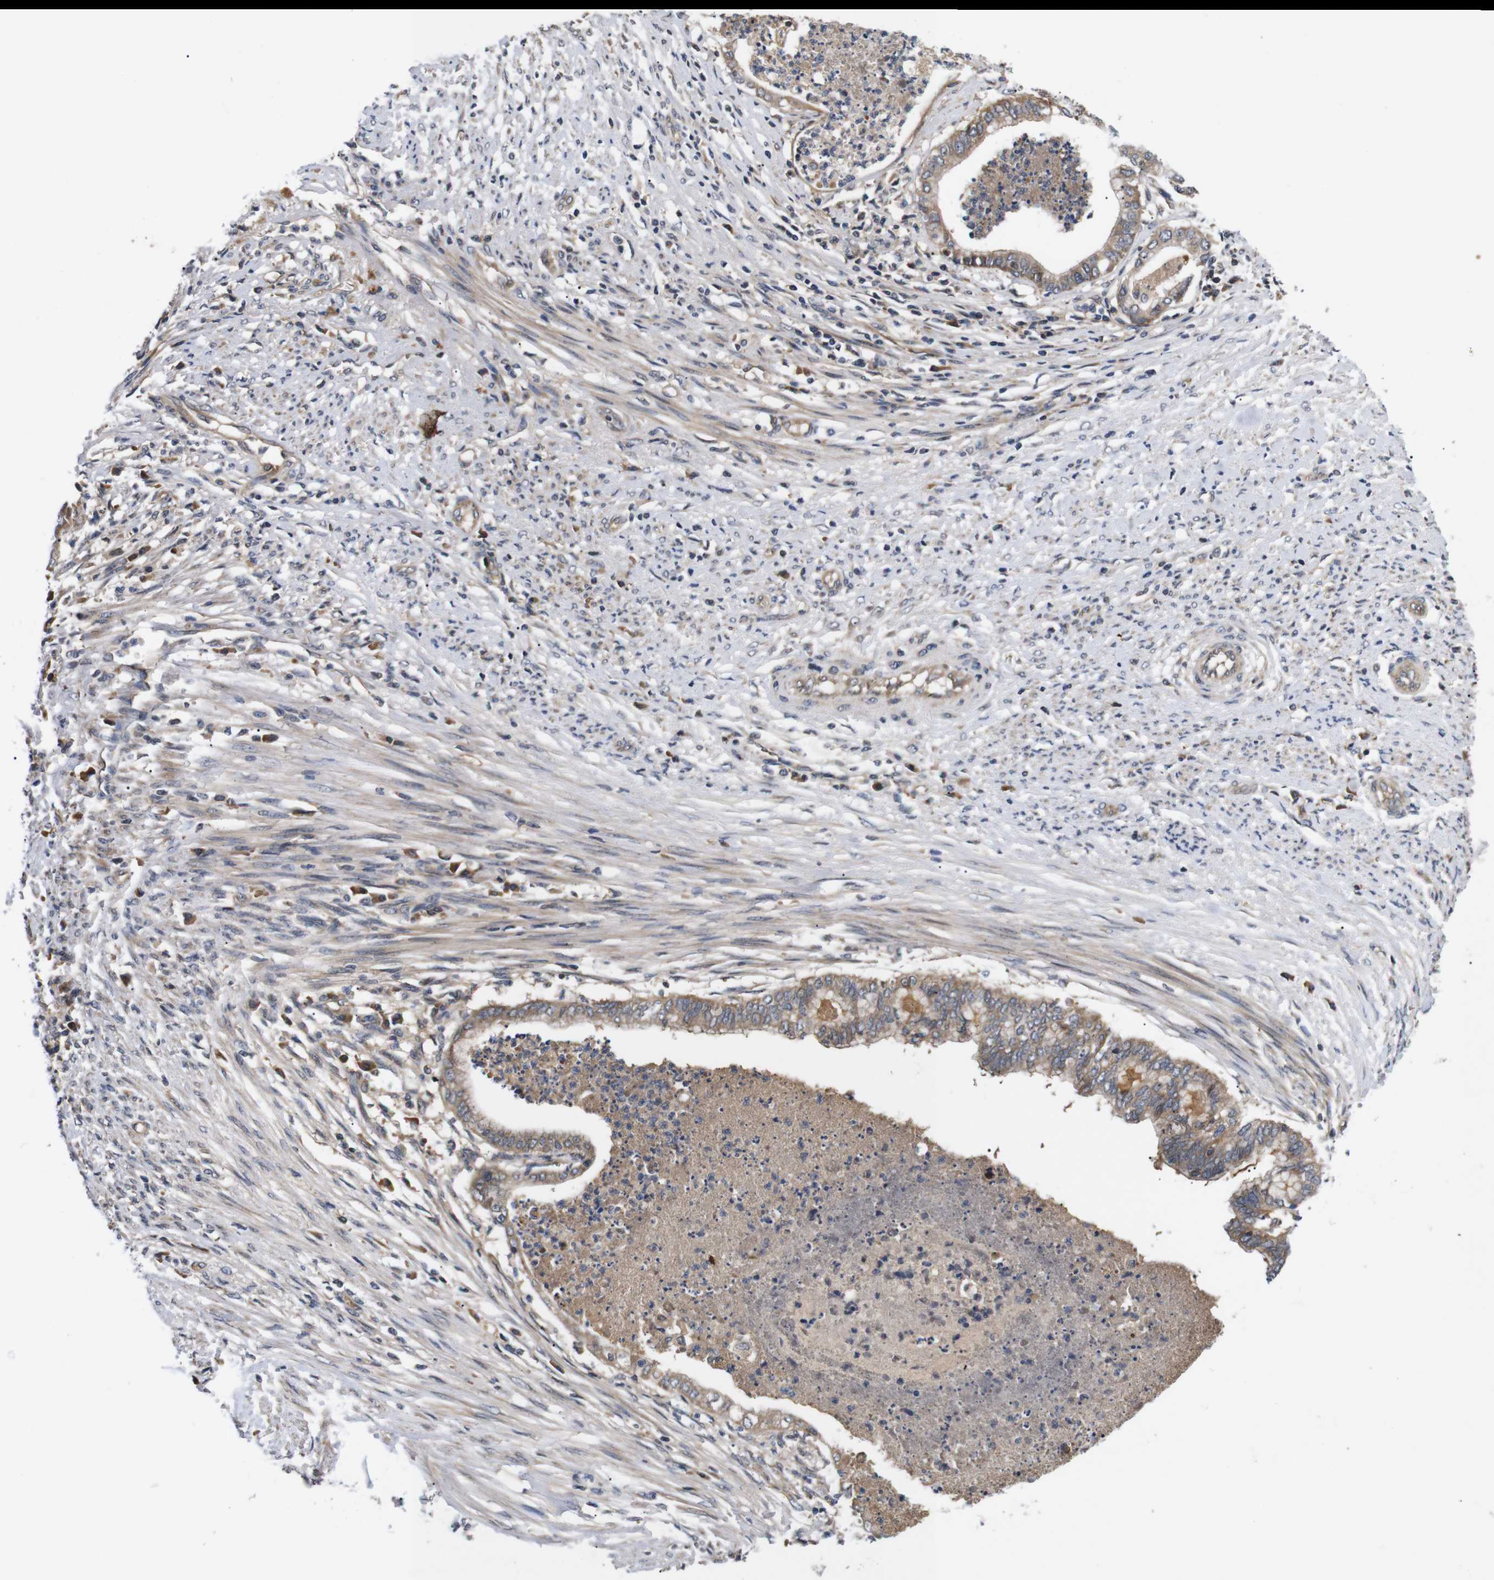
{"staining": {"intensity": "moderate", "quantity": ">75%", "location": "cytoplasmic/membranous"}, "tissue": "endometrial cancer", "cell_type": "Tumor cells", "image_type": "cancer", "snomed": [{"axis": "morphology", "description": "Necrosis, NOS"}, {"axis": "morphology", "description": "Adenocarcinoma, NOS"}, {"axis": "topography", "description": "Endometrium"}], "caption": "Endometrial cancer (adenocarcinoma) stained for a protein exhibits moderate cytoplasmic/membranous positivity in tumor cells. (brown staining indicates protein expression, while blue staining denotes nuclei).", "gene": "RIPK1", "patient": {"sex": "female", "age": 79}}